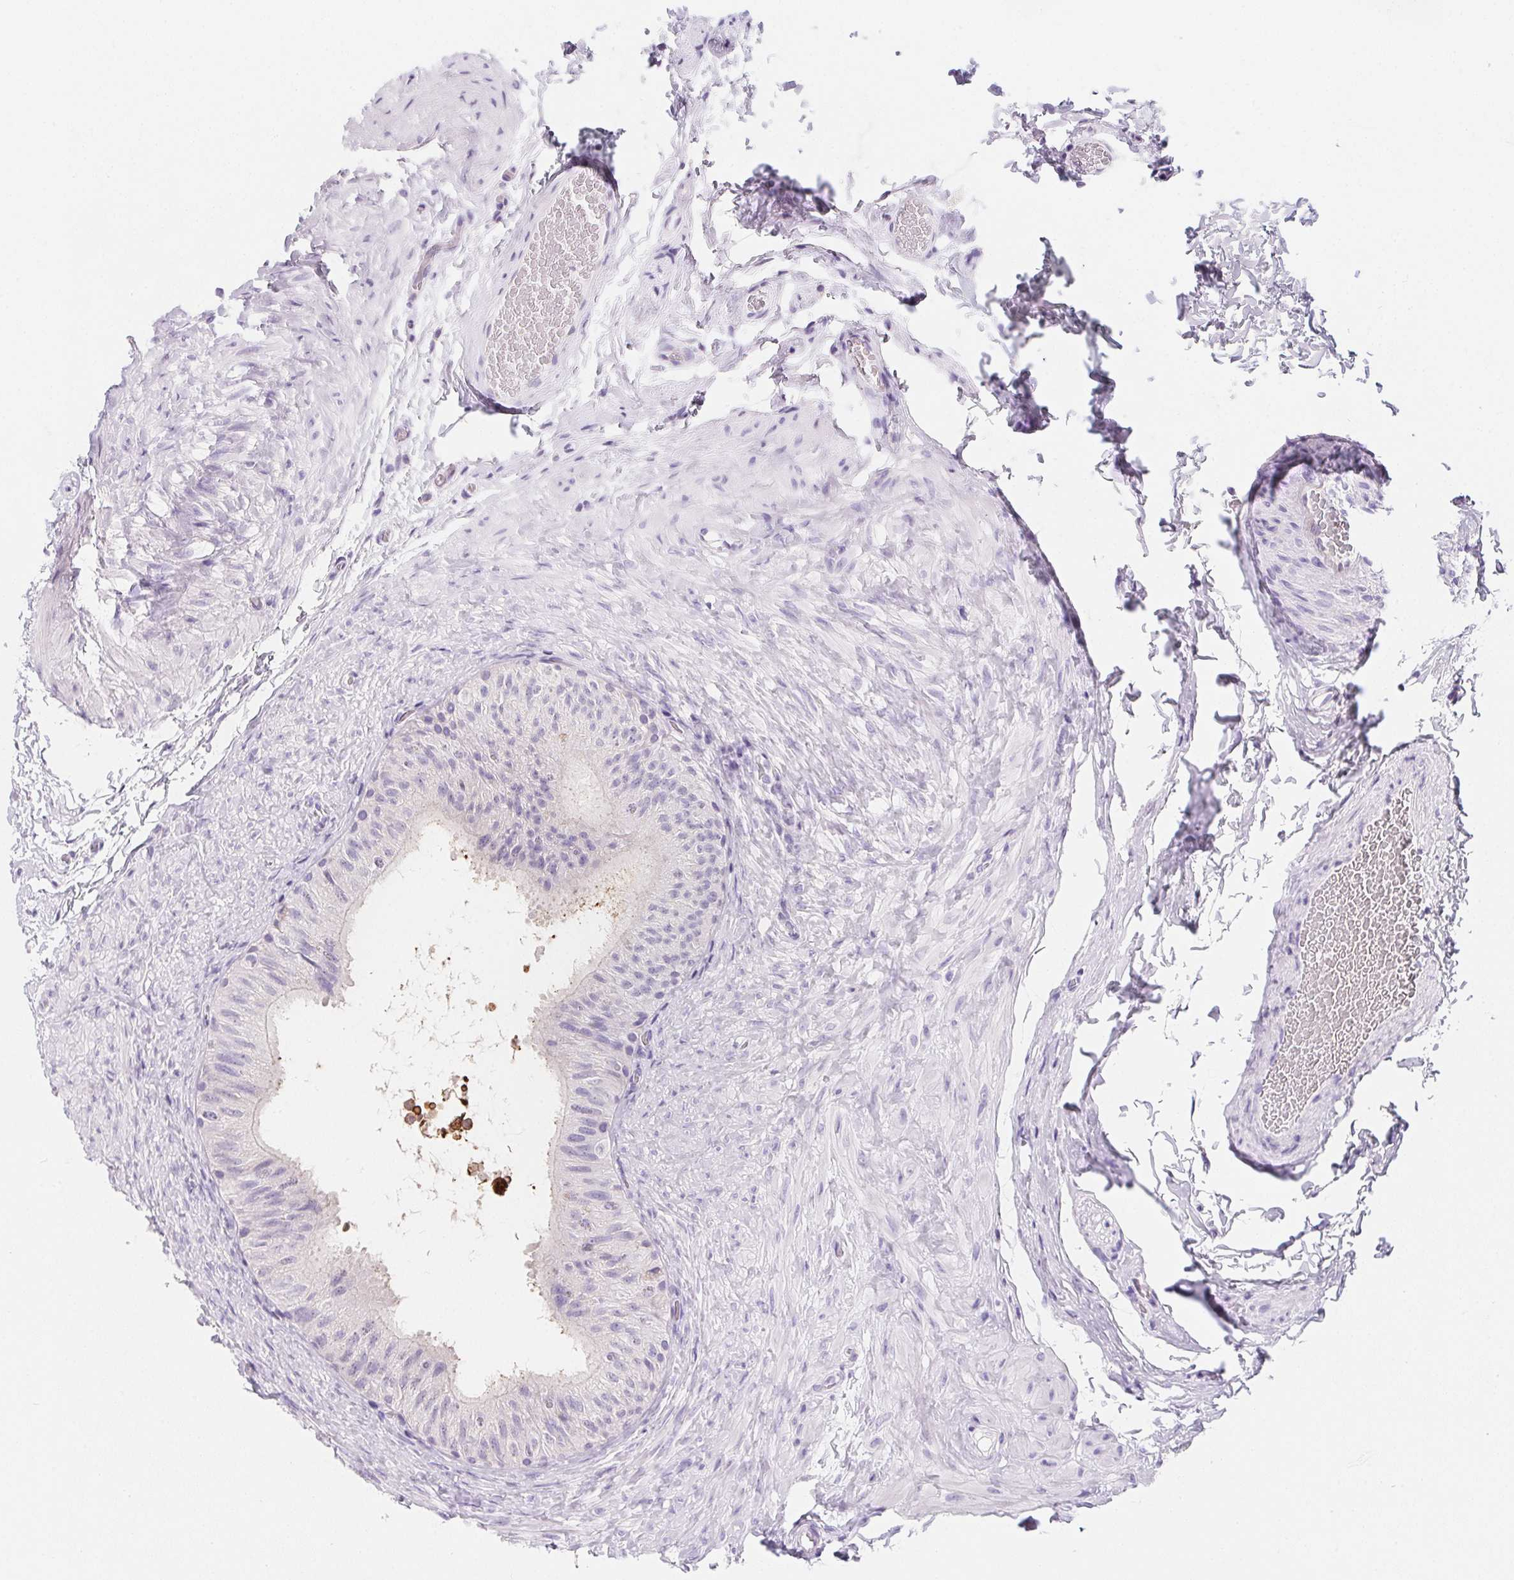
{"staining": {"intensity": "weak", "quantity": "<25%", "location": "cytoplasmic/membranous"}, "tissue": "epididymis", "cell_type": "Glandular cells", "image_type": "normal", "snomed": [{"axis": "morphology", "description": "Normal tissue, NOS"}, {"axis": "topography", "description": "Epididymis, spermatic cord, NOS"}, {"axis": "topography", "description": "Epididymis"}], "caption": "Immunohistochemistry (IHC) image of normal epididymis stained for a protein (brown), which demonstrates no expression in glandular cells. The staining was performed using DAB to visualize the protein expression in brown, while the nuclei were stained in blue with hematoxylin (Magnification: 20x).", "gene": "AQP5", "patient": {"sex": "male", "age": 31}}